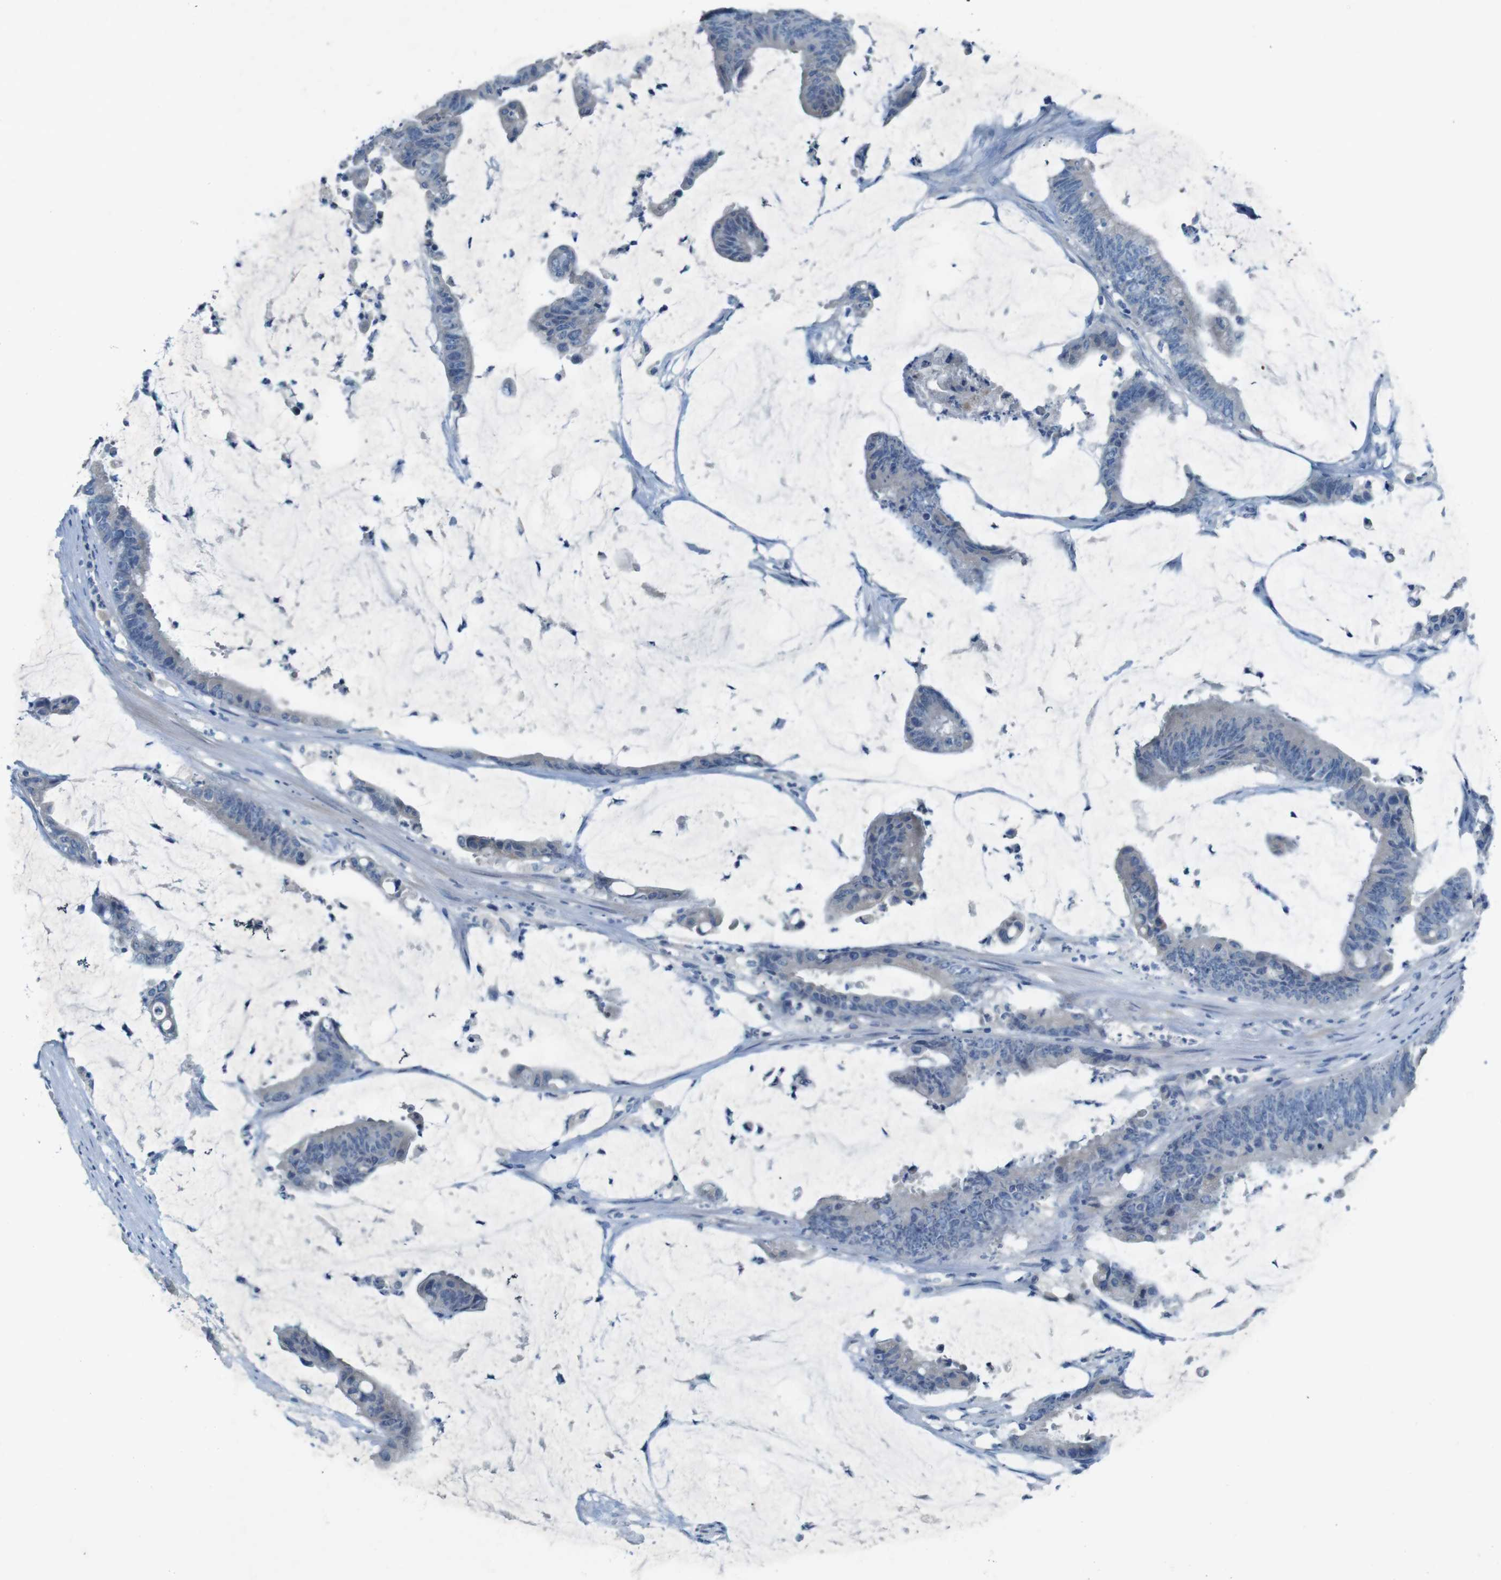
{"staining": {"intensity": "negative", "quantity": "none", "location": "none"}, "tissue": "colorectal cancer", "cell_type": "Tumor cells", "image_type": "cancer", "snomed": [{"axis": "morphology", "description": "Adenocarcinoma, NOS"}, {"axis": "topography", "description": "Rectum"}], "caption": "Immunohistochemistry histopathology image of human colorectal cancer (adenocarcinoma) stained for a protein (brown), which exhibits no positivity in tumor cells.", "gene": "MOGAT3", "patient": {"sex": "female", "age": 66}}